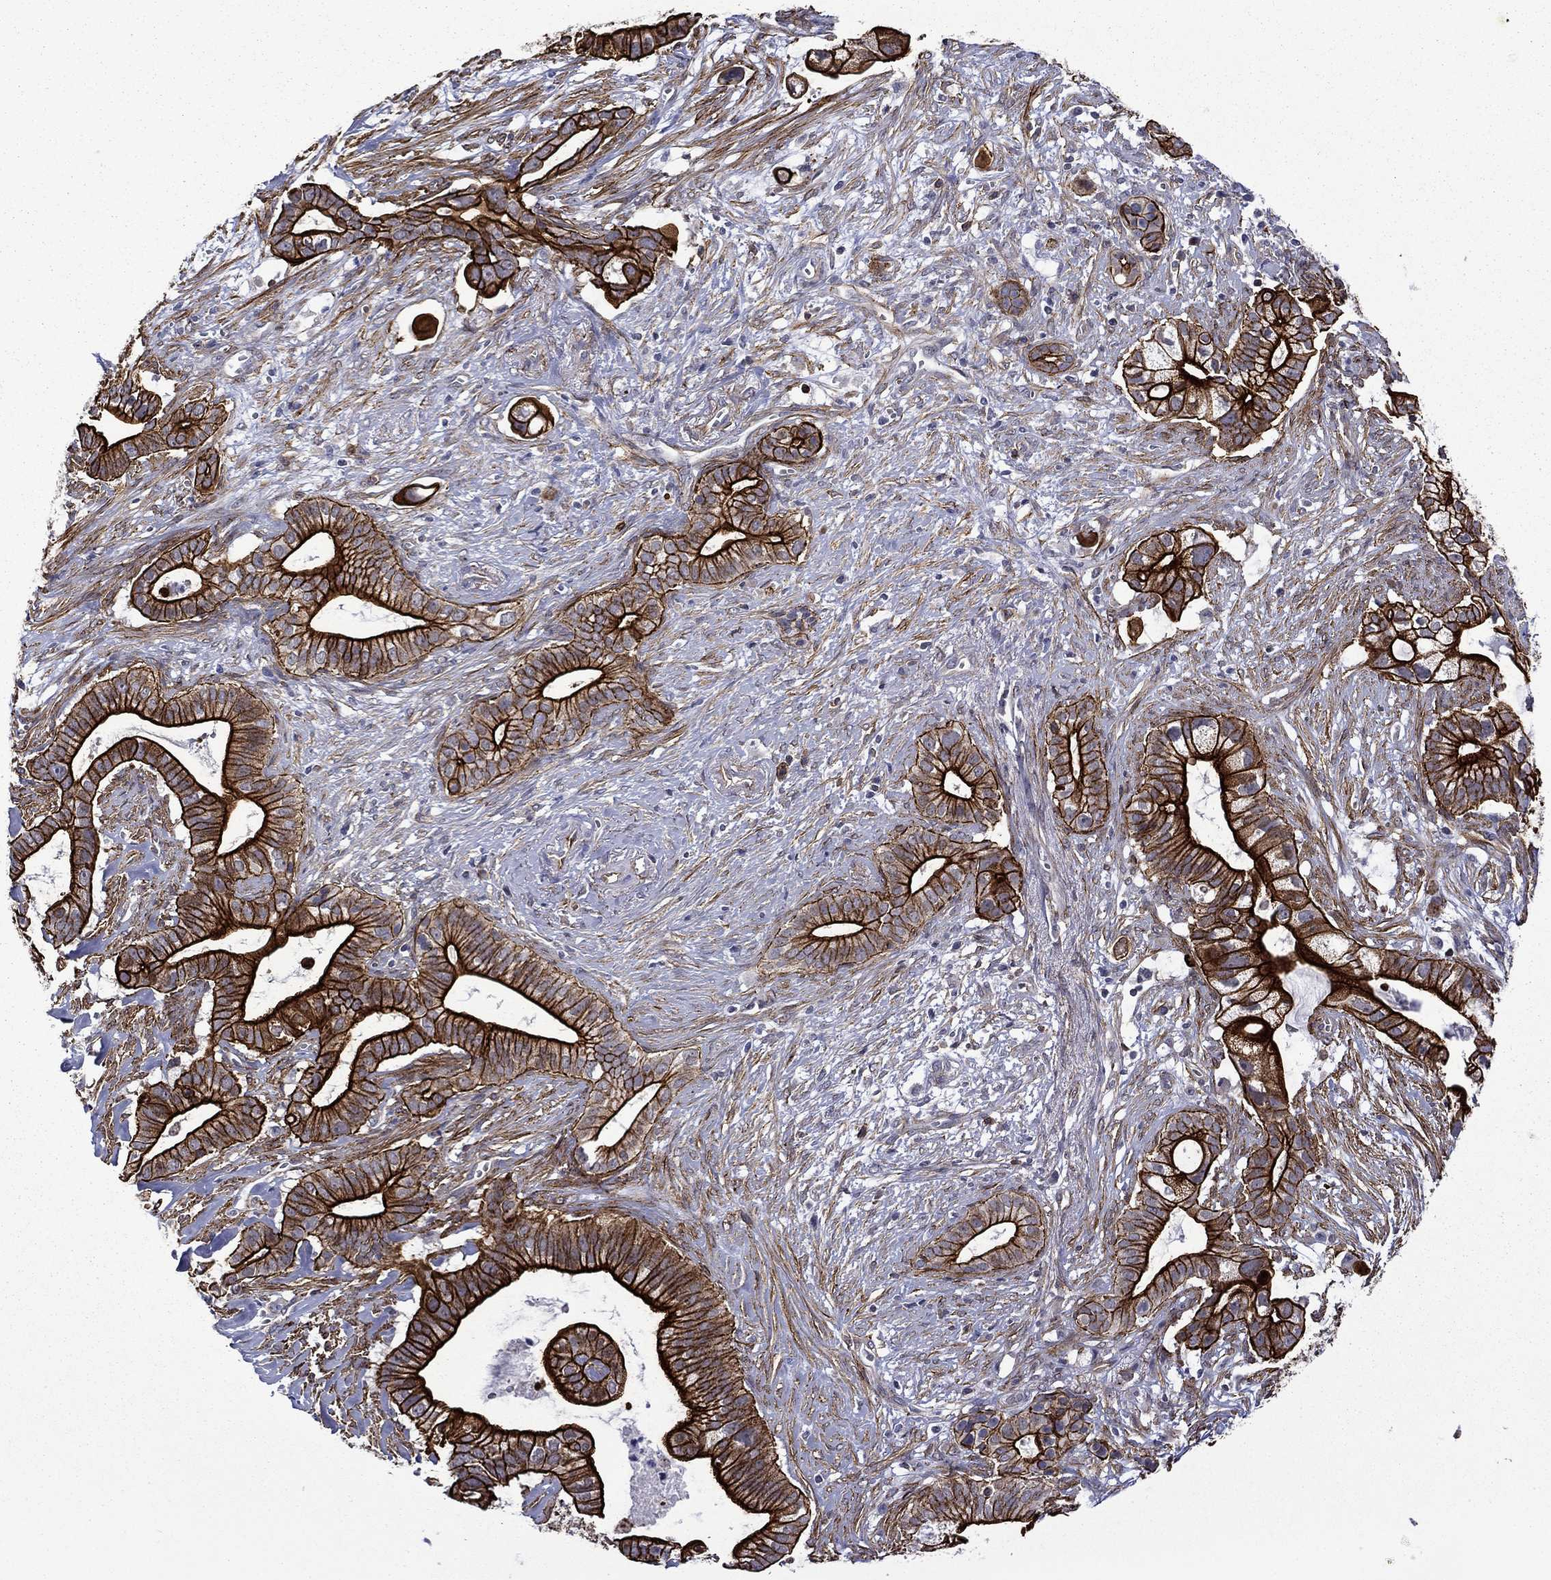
{"staining": {"intensity": "strong", "quantity": ">75%", "location": "cytoplasmic/membranous"}, "tissue": "pancreatic cancer", "cell_type": "Tumor cells", "image_type": "cancer", "snomed": [{"axis": "morphology", "description": "Adenocarcinoma, NOS"}, {"axis": "topography", "description": "Pancreas"}], "caption": "Pancreatic adenocarcinoma was stained to show a protein in brown. There is high levels of strong cytoplasmic/membranous expression in approximately >75% of tumor cells.", "gene": "LMO7", "patient": {"sex": "male", "age": 61}}